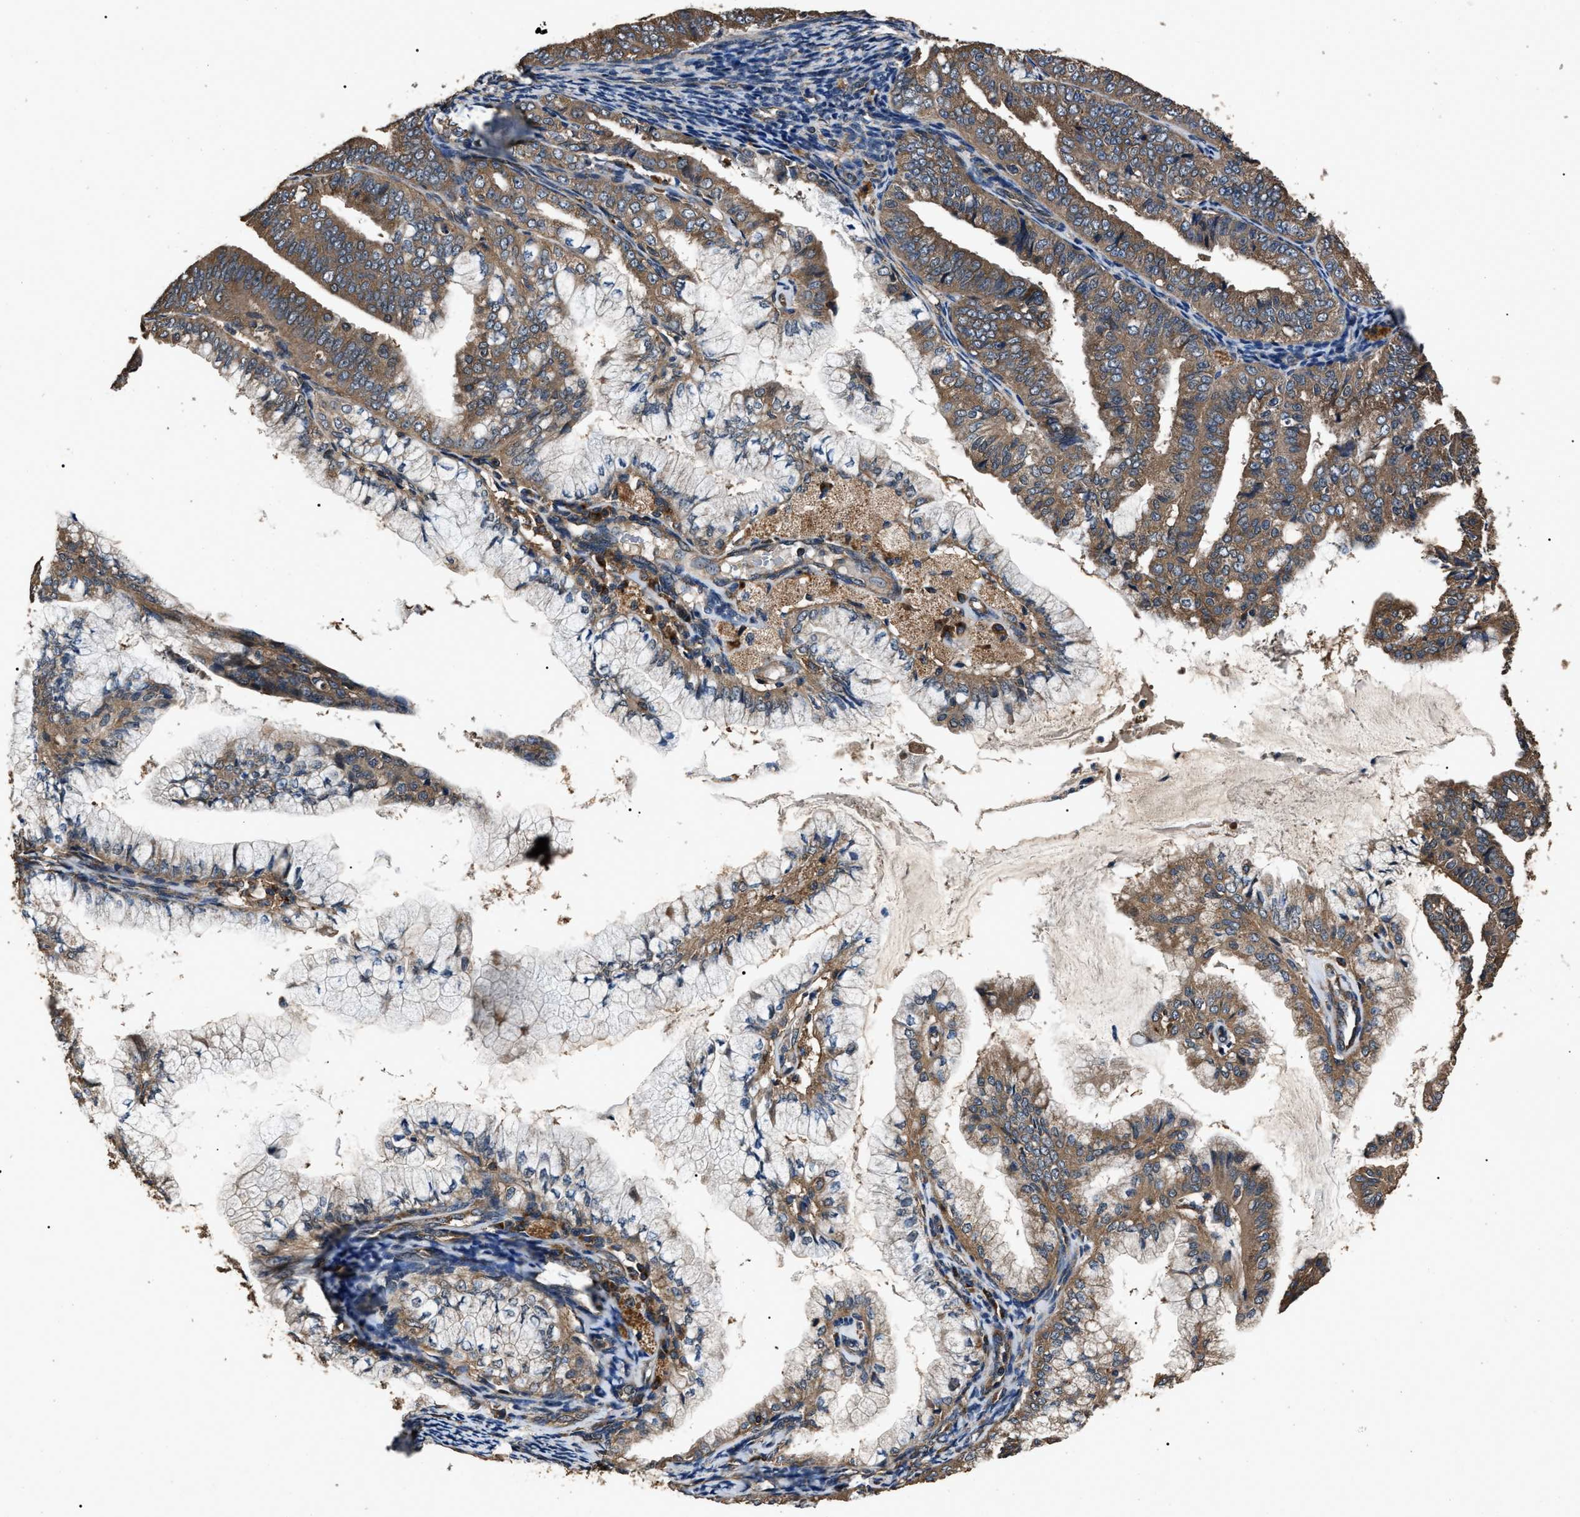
{"staining": {"intensity": "moderate", "quantity": ">75%", "location": "cytoplasmic/membranous"}, "tissue": "endometrial cancer", "cell_type": "Tumor cells", "image_type": "cancer", "snomed": [{"axis": "morphology", "description": "Adenocarcinoma, NOS"}, {"axis": "topography", "description": "Endometrium"}], "caption": "The histopathology image shows immunohistochemical staining of endometrial cancer (adenocarcinoma). There is moderate cytoplasmic/membranous staining is present in about >75% of tumor cells.", "gene": "RNF216", "patient": {"sex": "female", "age": 63}}